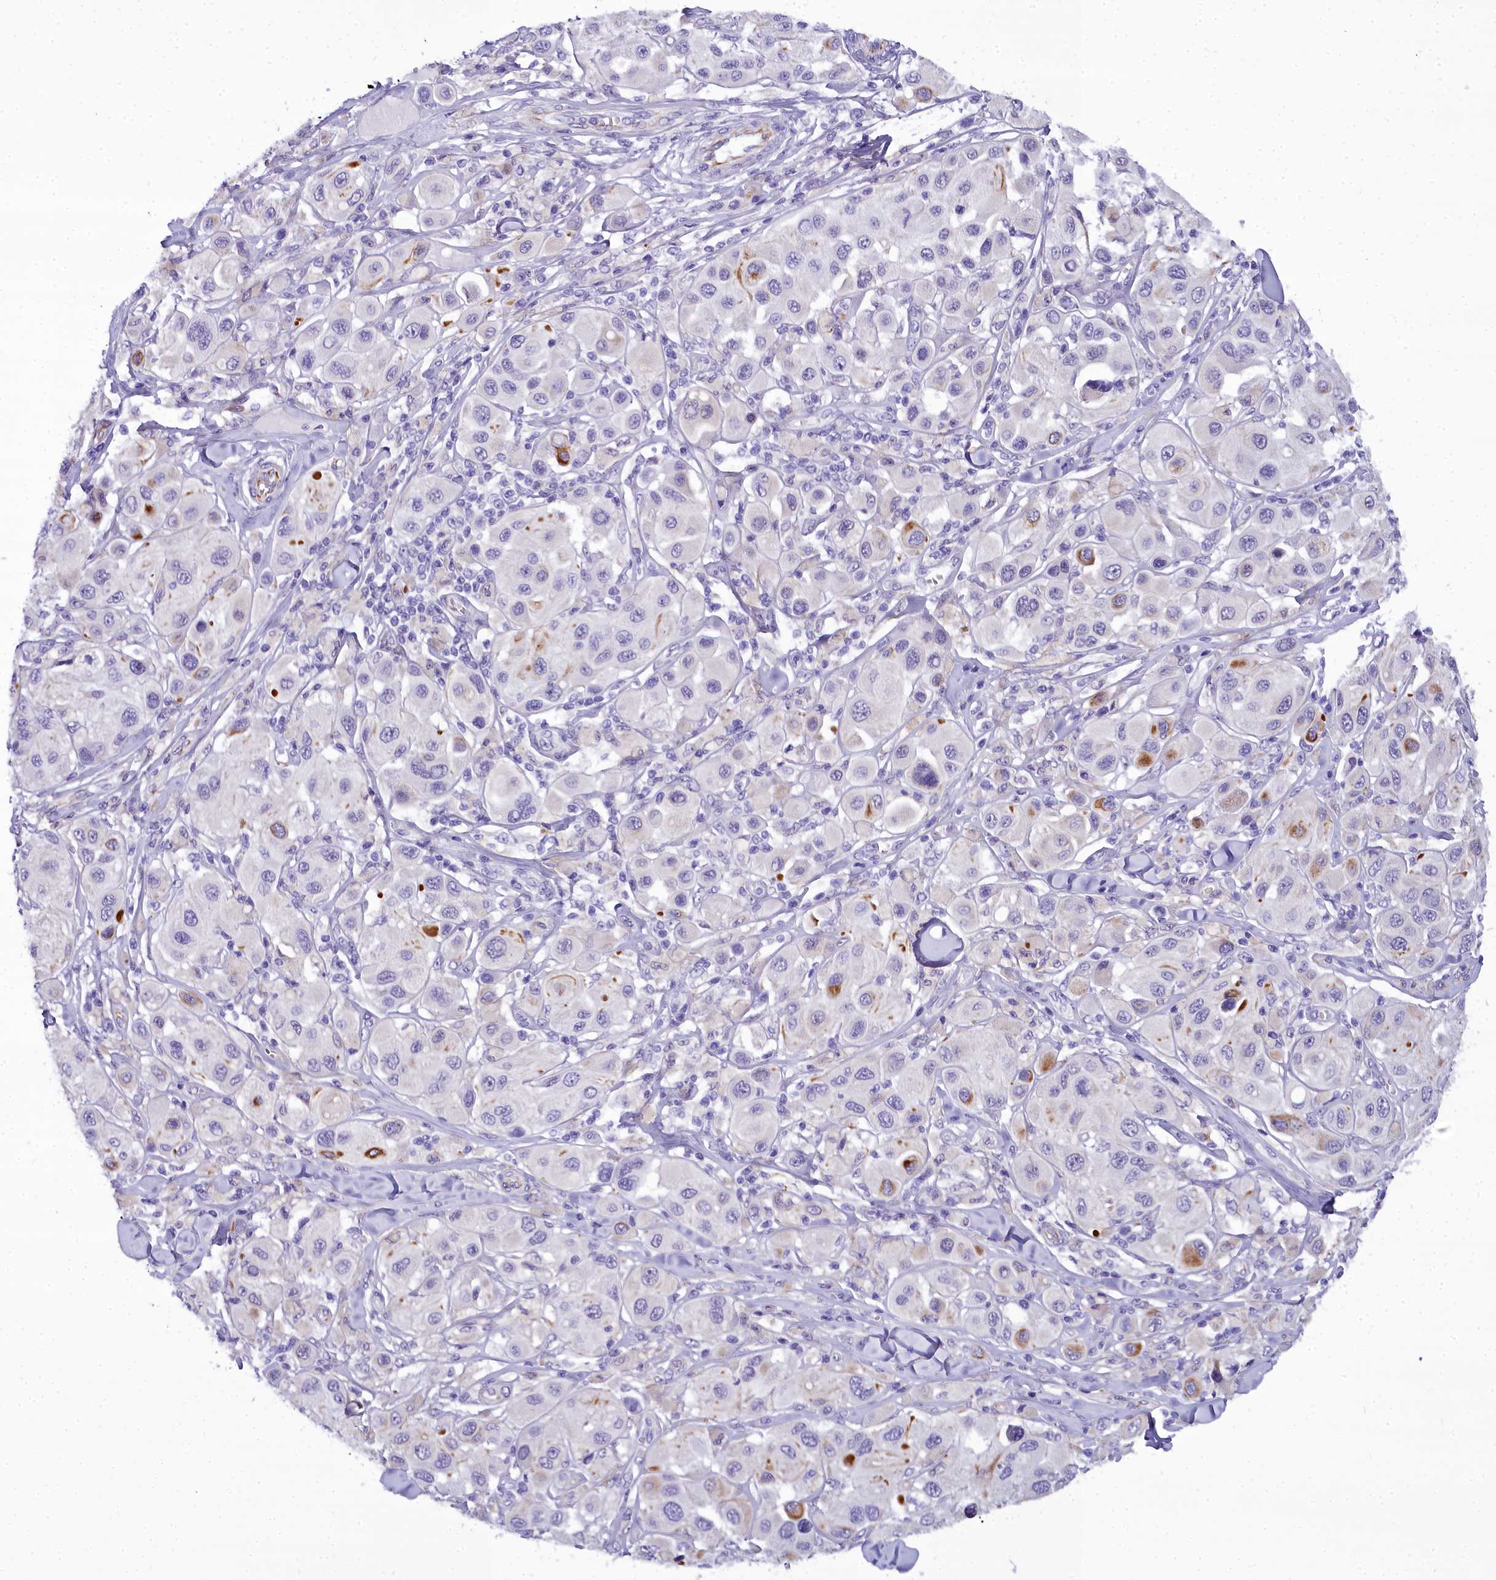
{"staining": {"intensity": "moderate", "quantity": "<25%", "location": "cytoplasmic/membranous"}, "tissue": "melanoma", "cell_type": "Tumor cells", "image_type": "cancer", "snomed": [{"axis": "morphology", "description": "Malignant melanoma, Metastatic site"}, {"axis": "topography", "description": "Skin"}], "caption": "Immunohistochemical staining of human melanoma reveals low levels of moderate cytoplasmic/membranous protein expression in approximately <25% of tumor cells.", "gene": "TIMM22", "patient": {"sex": "male", "age": 41}}